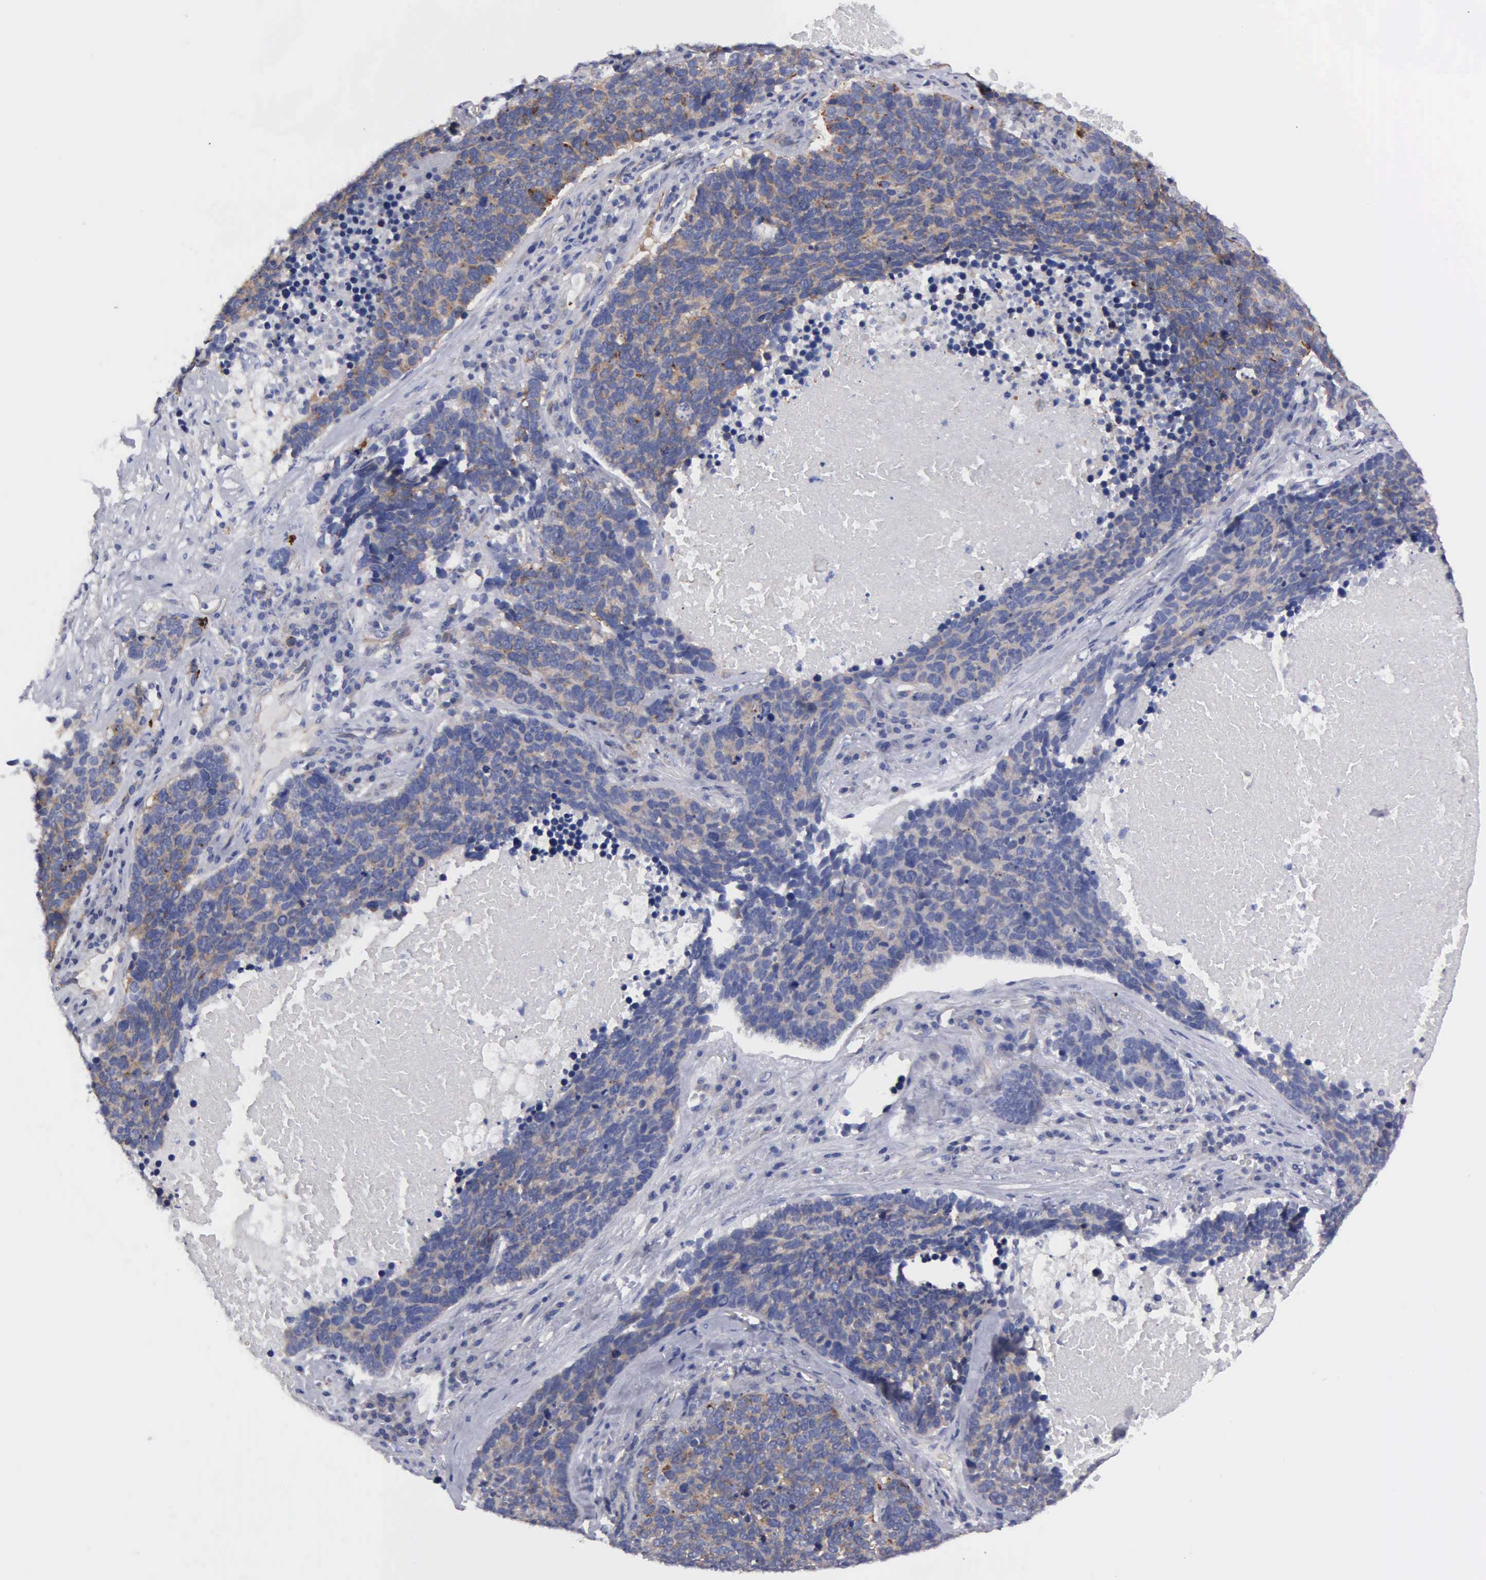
{"staining": {"intensity": "weak", "quantity": "25%-75%", "location": "cytoplasmic/membranous"}, "tissue": "lung cancer", "cell_type": "Tumor cells", "image_type": "cancer", "snomed": [{"axis": "morphology", "description": "Neoplasm, malignant, NOS"}, {"axis": "topography", "description": "Lung"}], "caption": "Tumor cells exhibit low levels of weak cytoplasmic/membranous staining in about 25%-75% of cells in lung cancer (malignant neoplasm).", "gene": "RDX", "patient": {"sex": "female", "age": 75}}